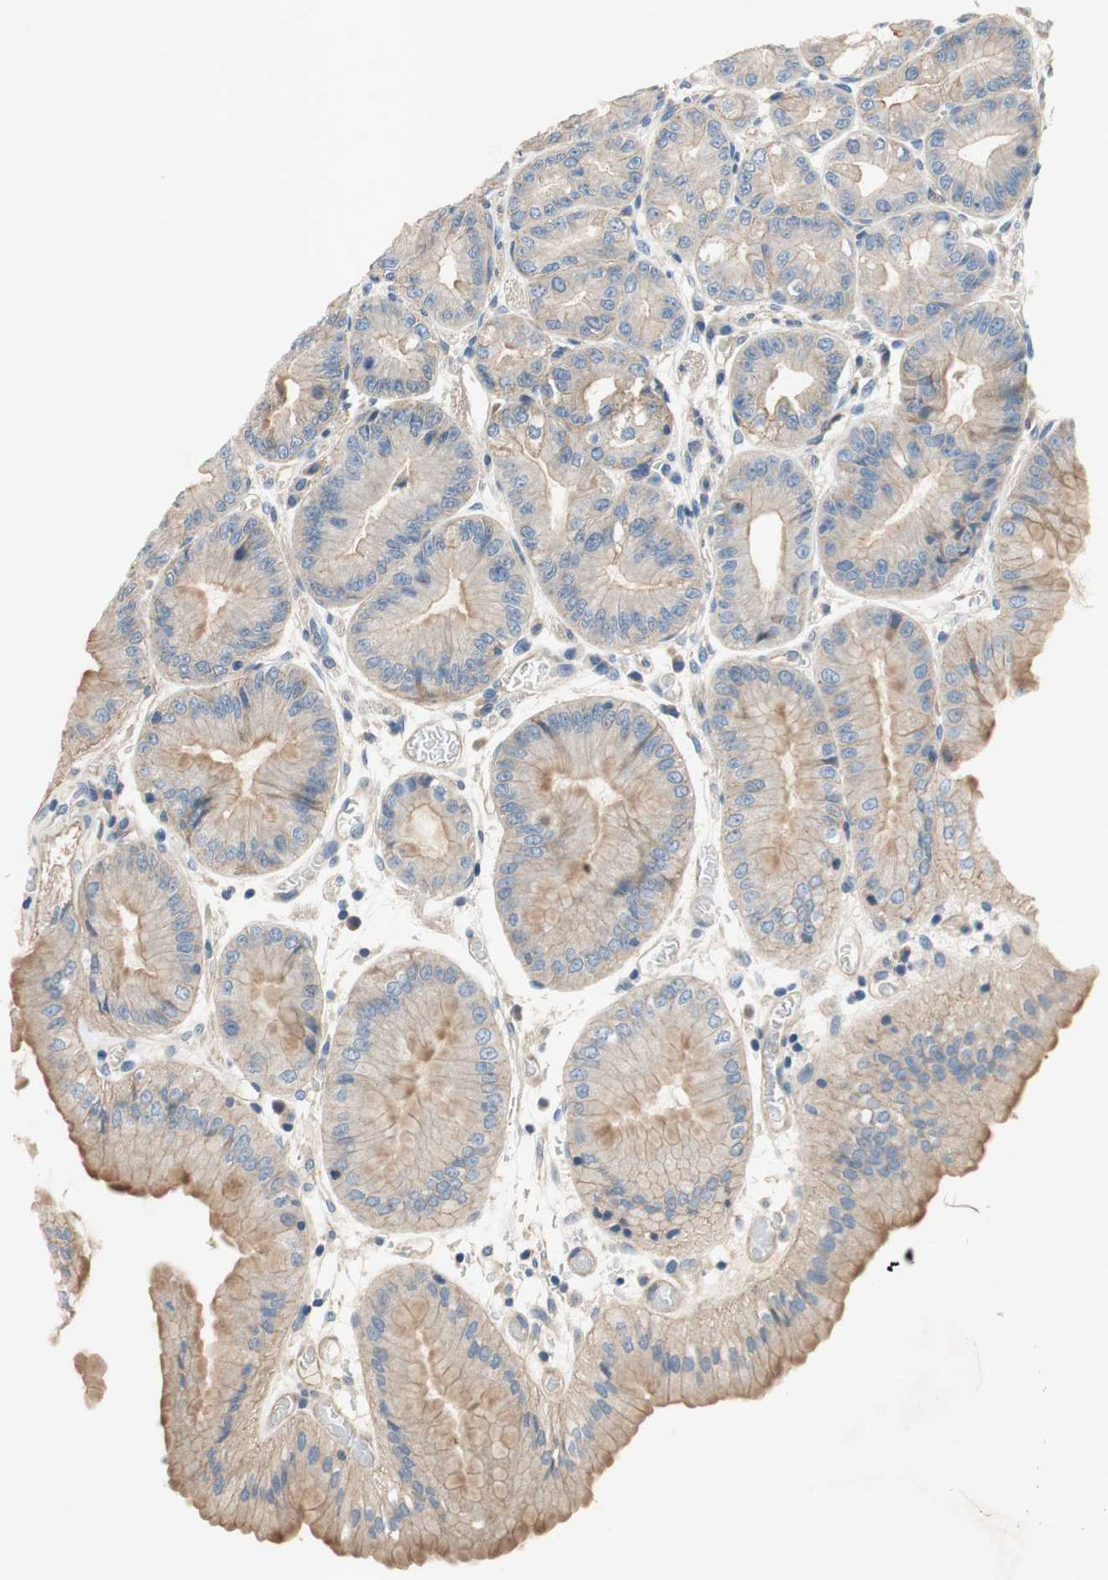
{"staining": {"intensity": "moderate", "quantity": ">75%", "location": "cytoplasmic/membranous"}, "tissue": "stomach", "cell_type": "Glandular cells", "image_type": "normal", "snomed": [{"axis": "morphology", "description": "Normal tissue, NOS"}, {"axis": "topography", "description": "Stomach, lower"}], "caption": "Moderate cytoplasmic/membranous expression is present in about >75% of glandular cells in benign stomach.", "gene": "CALML3", "patient": {"sex": "male", "age": 71}}